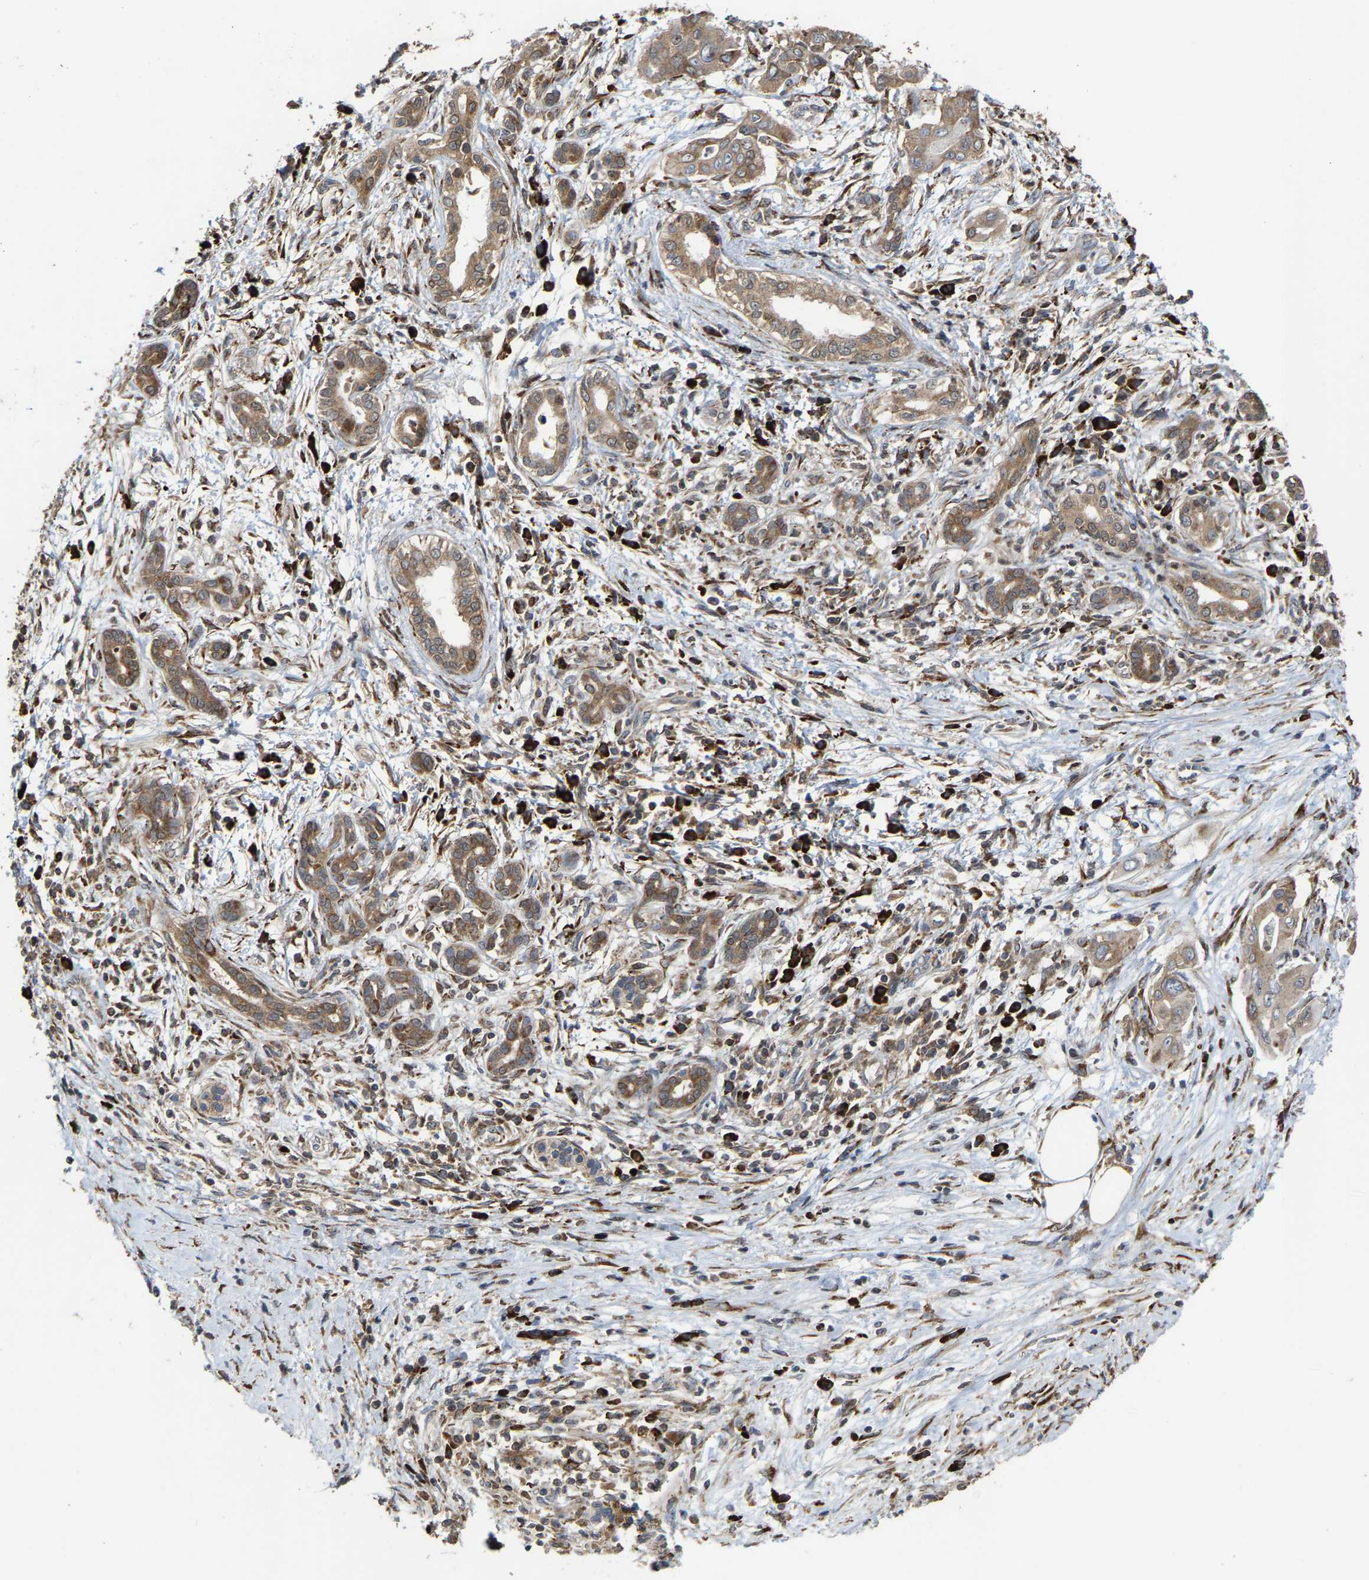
{"staining": {"intensity": "moderate", "quantity": ">75%", "location": "cytoplasmic/membranous"}, "tissue": "pancreatic cancer", "cell_type": "Tumor cells", "image_type": "cancer", "snomed": [{"axis": "morphology", "description": "Adenocarcinoma, NOS"}, {"axis": "topography", "description": "Pancreas"}], "caption": "A medium amount of moderate cytoplasmic/membranous staining is present in about >75% of tumor cells in pancreatic cancer tissue.", "gene": "FGD3", "patient": {"sex": "male", "age": 58}}